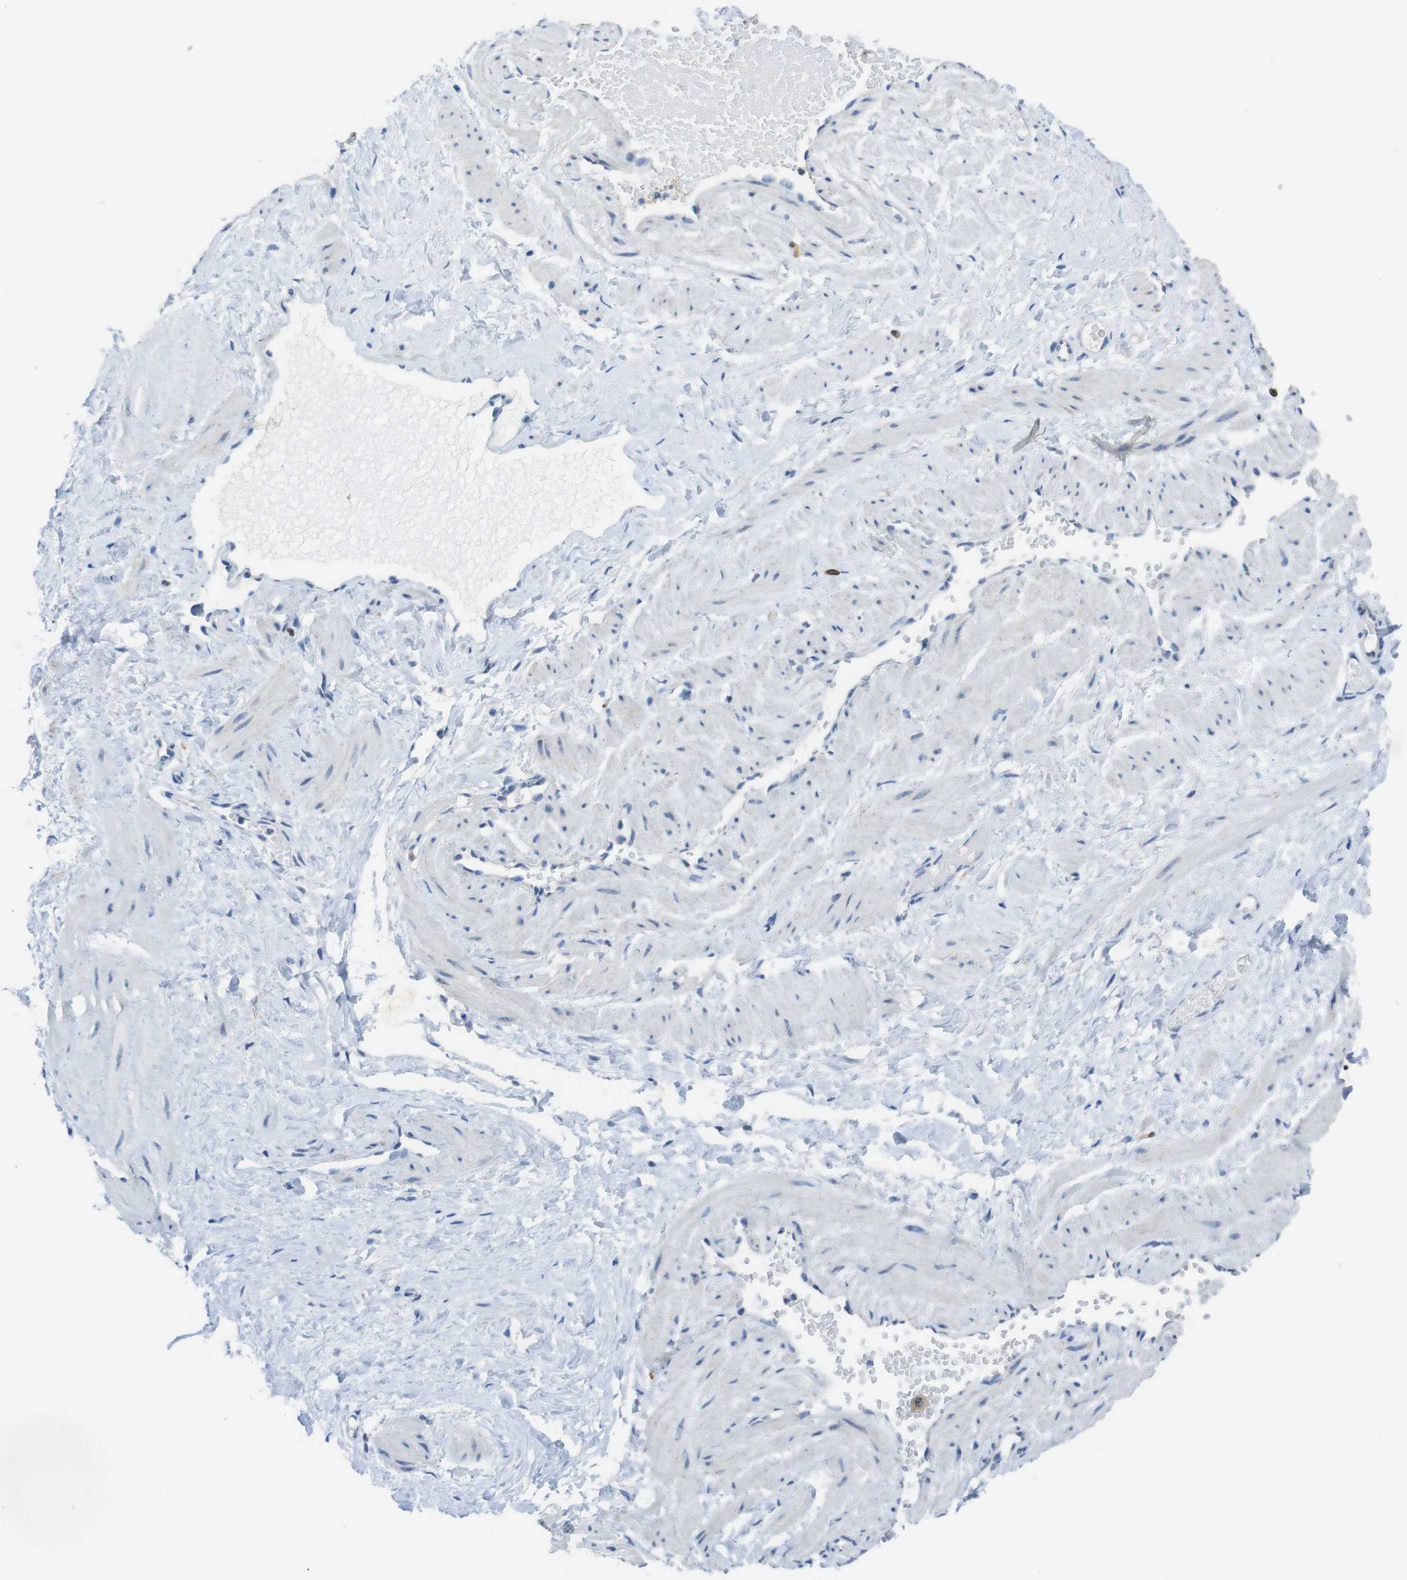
{"staining": {"intensity": "negative", "quantity": "none", "location": "none"}, "tissue": "adipose tissue", "cell_type": "Adipocytes", "image_type": "normal", "snomed": [{"axis": "morphology", "description": "Normal tissue, NOS"}, {"axis": "topography", "description": "Soft tissue"}, {"axis": "topography", "description": "Vascular tissue"}], "caption": "There is no significant staining in adipocytes of adipose tissue. (DAB (3,3'-diaminobenzidine) immunohistochemistry visualized using brightfield microscopy, high magnification).", "gene": "TJP3", "patient": {"sex": "female", "age": 35}}